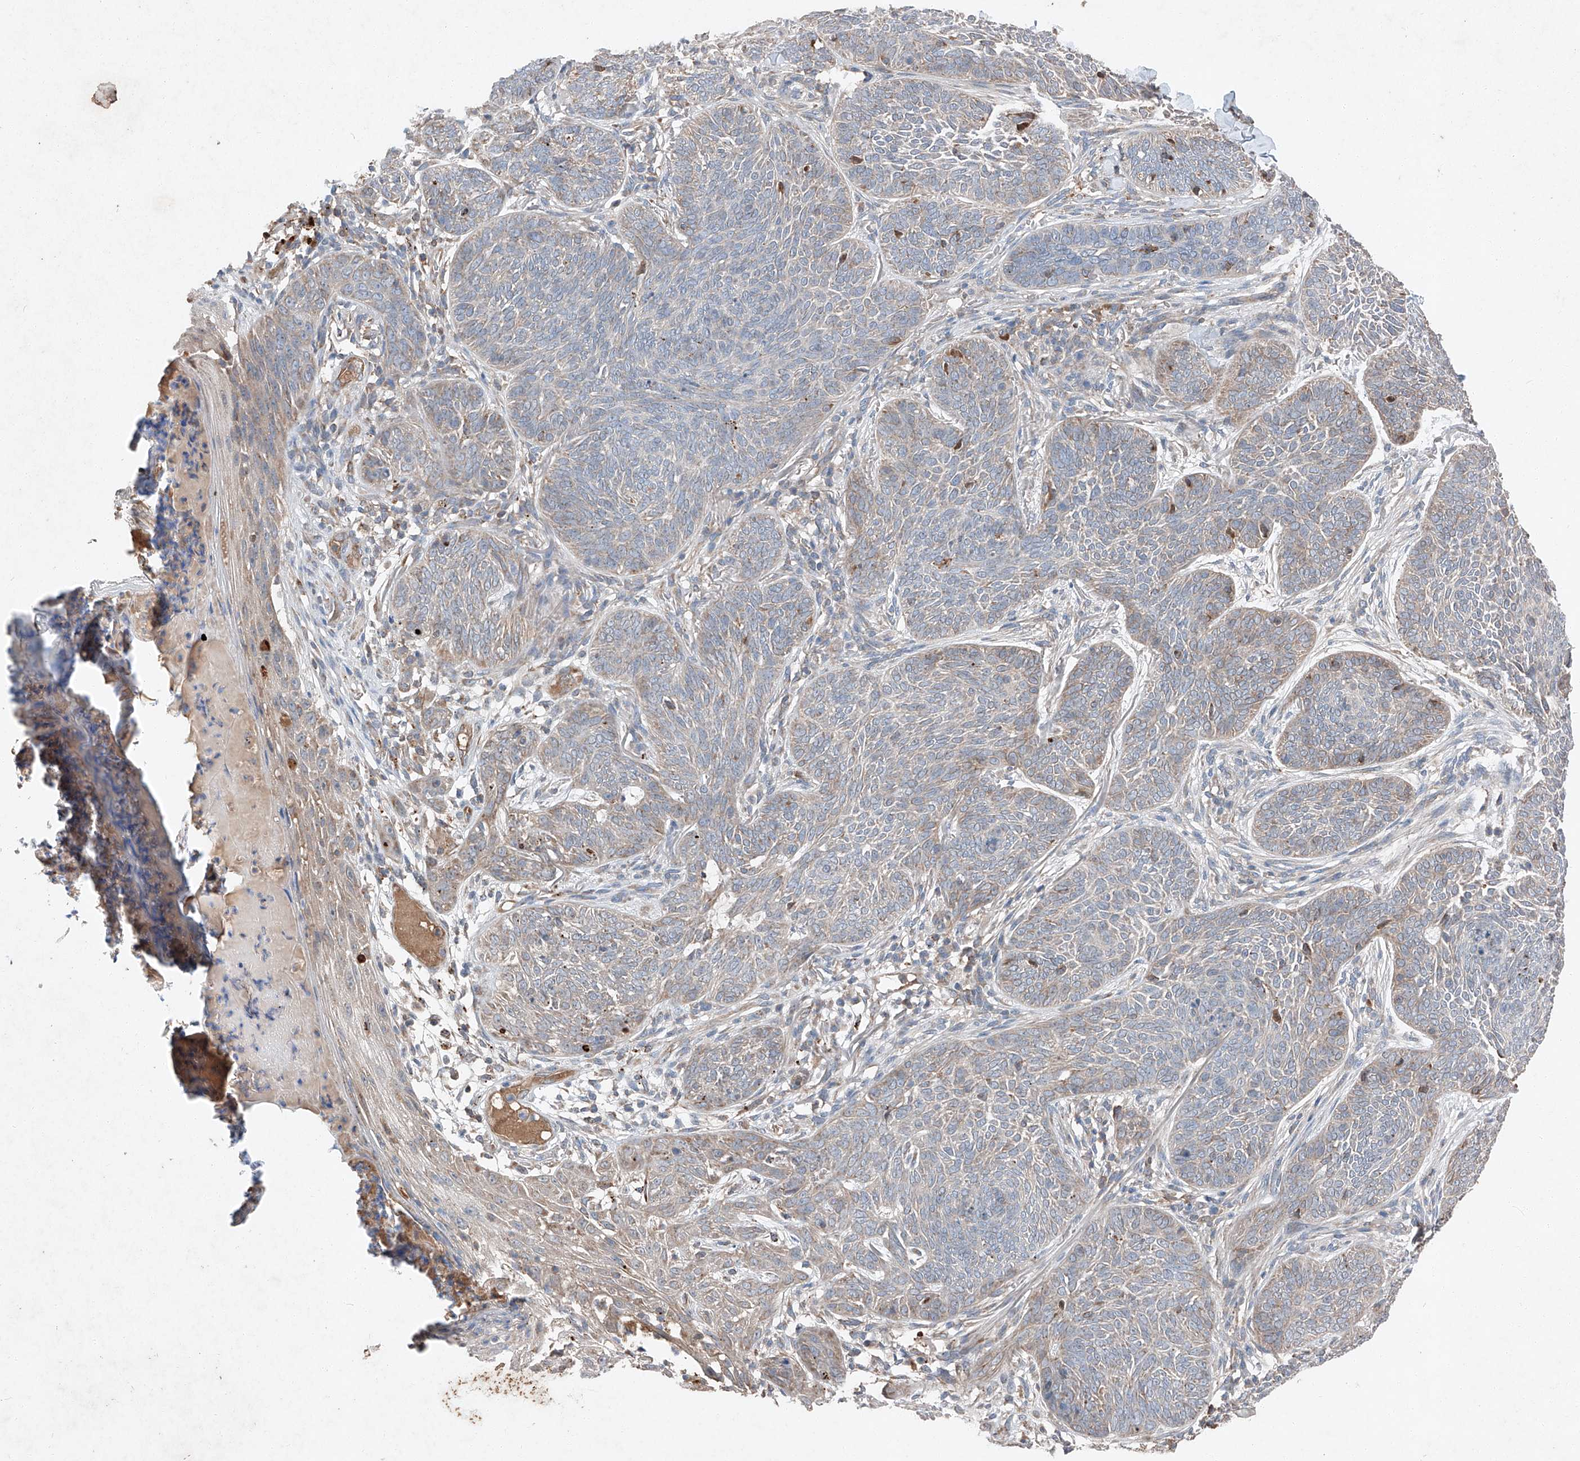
{"staining": {"intensity": "weak", "quantity": "<25%", "location": "cytoplasmic/membranous"}, "tissue": "skin cancer", "cell_type": "Tumor cells", "image_type": "cancer", "snomed": [{"axis": "morphology", "description": "Basal cell carcinoma"}, {"axis": "topography", "description": "Skin"}], "caption": "The image shows no staining of tumor cells in skin cancer.", "gene": "RUSC1", "patient": {"sex": "male", "age": 85}}